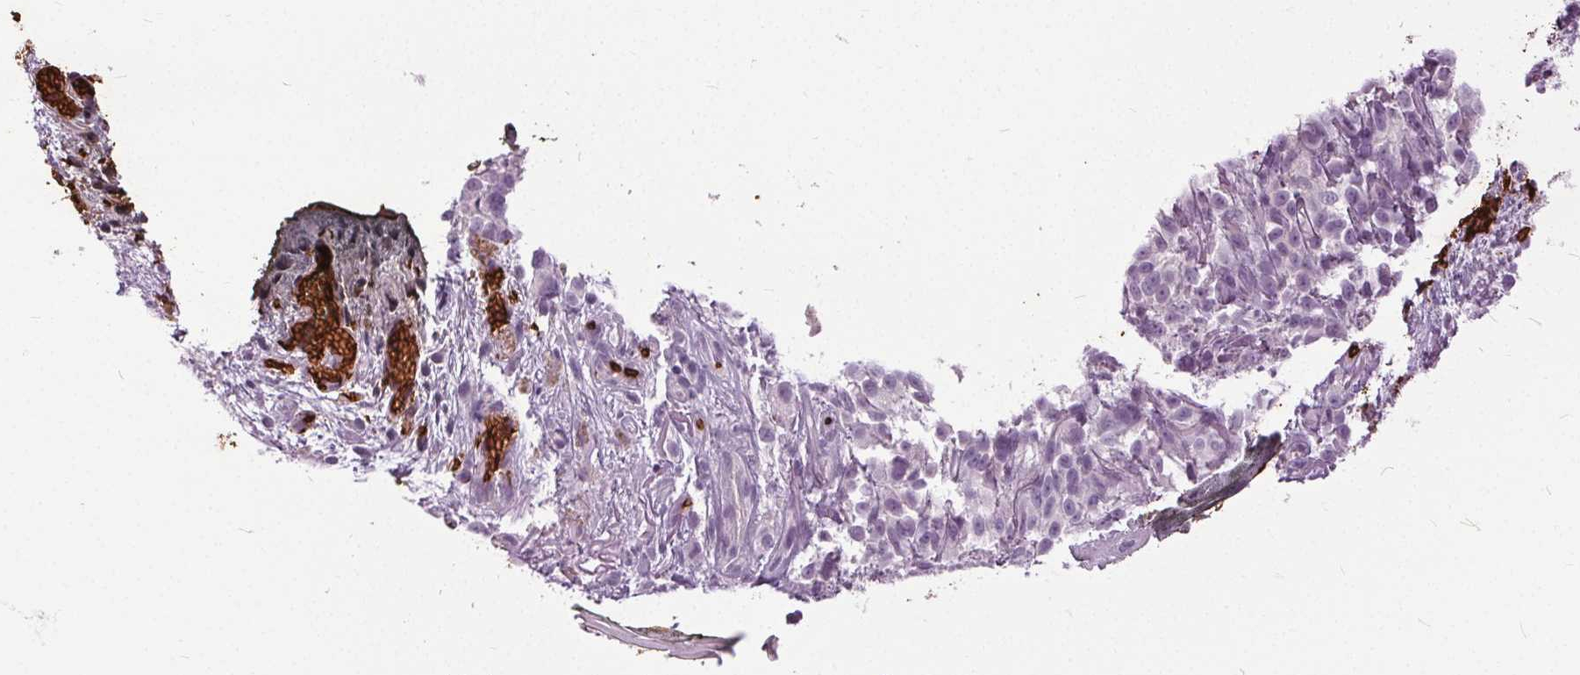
{"staining": {"intensity": "negative", "quantity": "none", "location": "none"}, "tissue": "melanoma", "cell_type": "Tumor cells", "image_type": "cancer", "snomed": [{"axis": "morphology", "description": "Malignant melanoma, NOS"}, {"axis": "topography", "description": "Skin"}], "caption": "Immunohistochemistry image of human melanoma stained for a protein (brown), which shows no positivity in tumor cells. Nuclei are stained in blue.", "gene": "SLC4A1", "patient": {"sex": "female", "age": 85}}